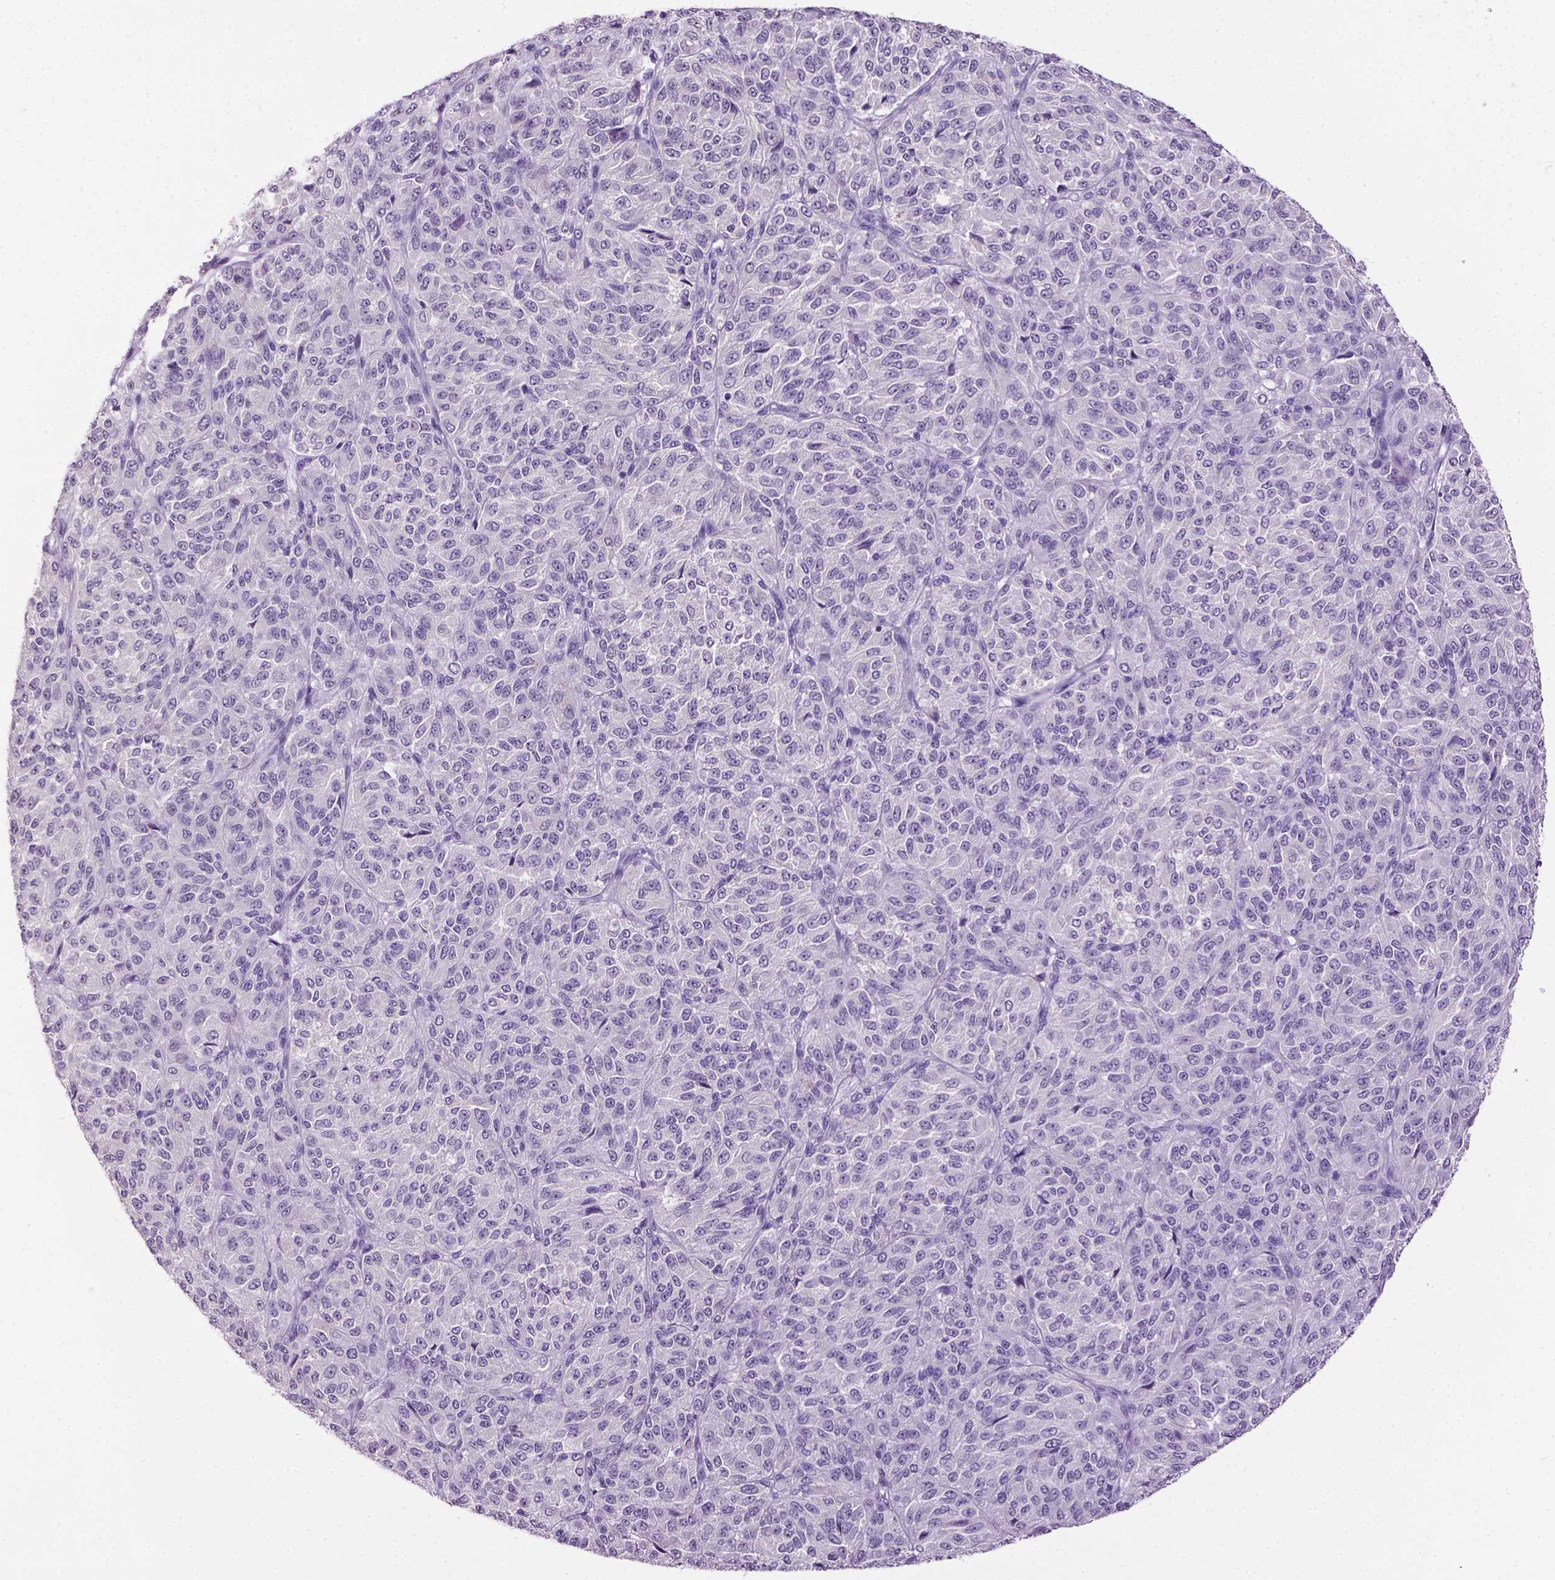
{"staining": {"intensity": "negative", "quantity": "none", "location": "none"}, "tissue": "melanoma", "cell_type": "Tumor cells", "image_type": "cancer", "snomed": [{"axis": "morphology", "description": "Malignant melanoma, Metastatic site"}, {"axis": "topography", "description": "Brain"}], "caption": "Immunohistochemistry histopathology image of human malignant melanoma (metastatic site) stained for a protein (brown), which demonstrates no staining in tumor cells.", "gene": "GPR37L1", "patient": {"sex": "female", "age": 56}}